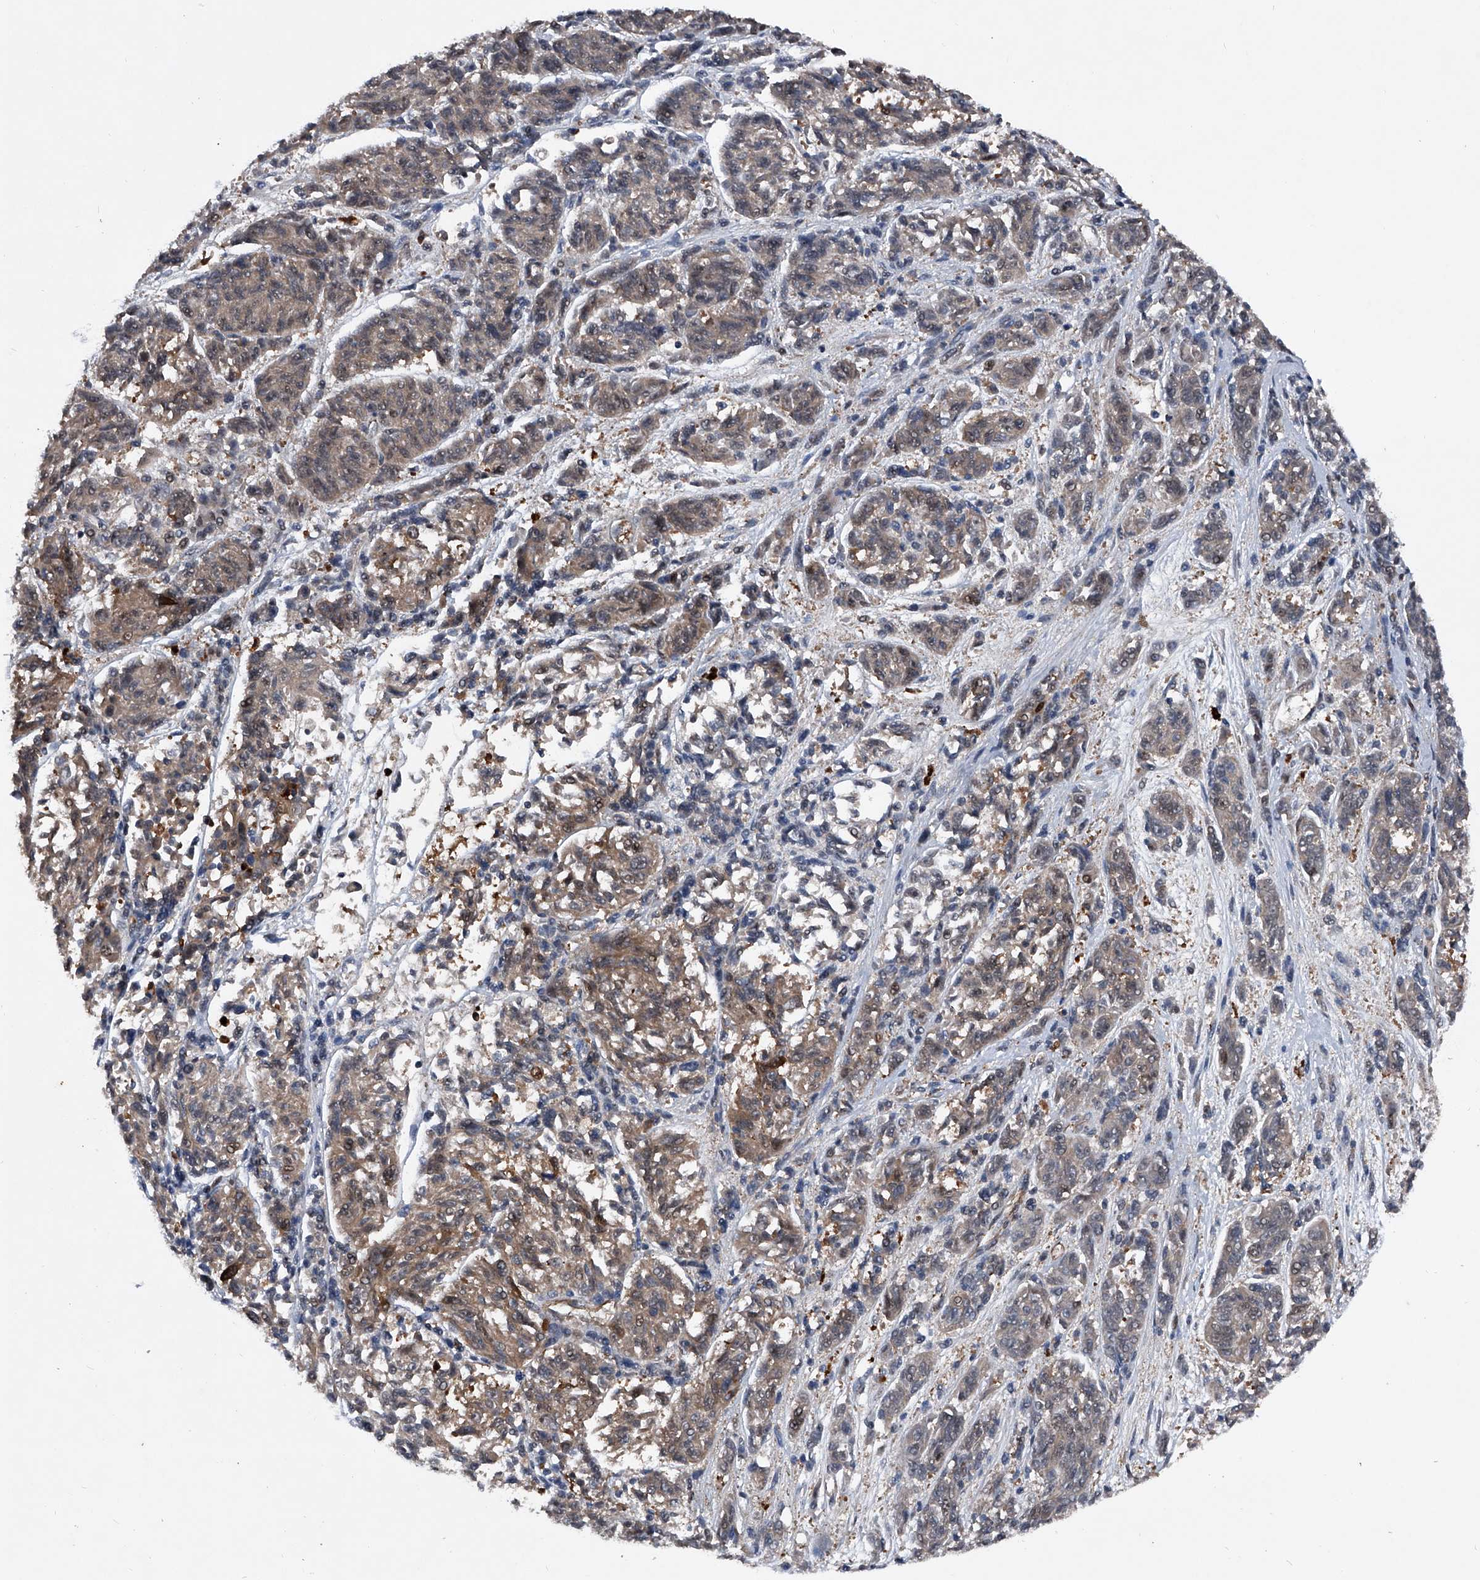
{"staining": {"intensity": "moderate", "quantity": ">75%", "location": "cytoplasmic/membranous,nuclear"}, "tissue": "melanoma", "cell_type": "Tumor cells", "image_type": "cancer", "snomed": [{"axis": "morphology", "description": "Malignant melanoma, NOS"}, {"axis": "topography", "description": "Skin"}], "caption": "Protein staining of melanoma tissue shows moderate cytoplasmic/membranous and nuclear expression in about >75% of tumor cells.", "gene": "MAPKAP1", "patient": {"sex": "male", "age": 53}}